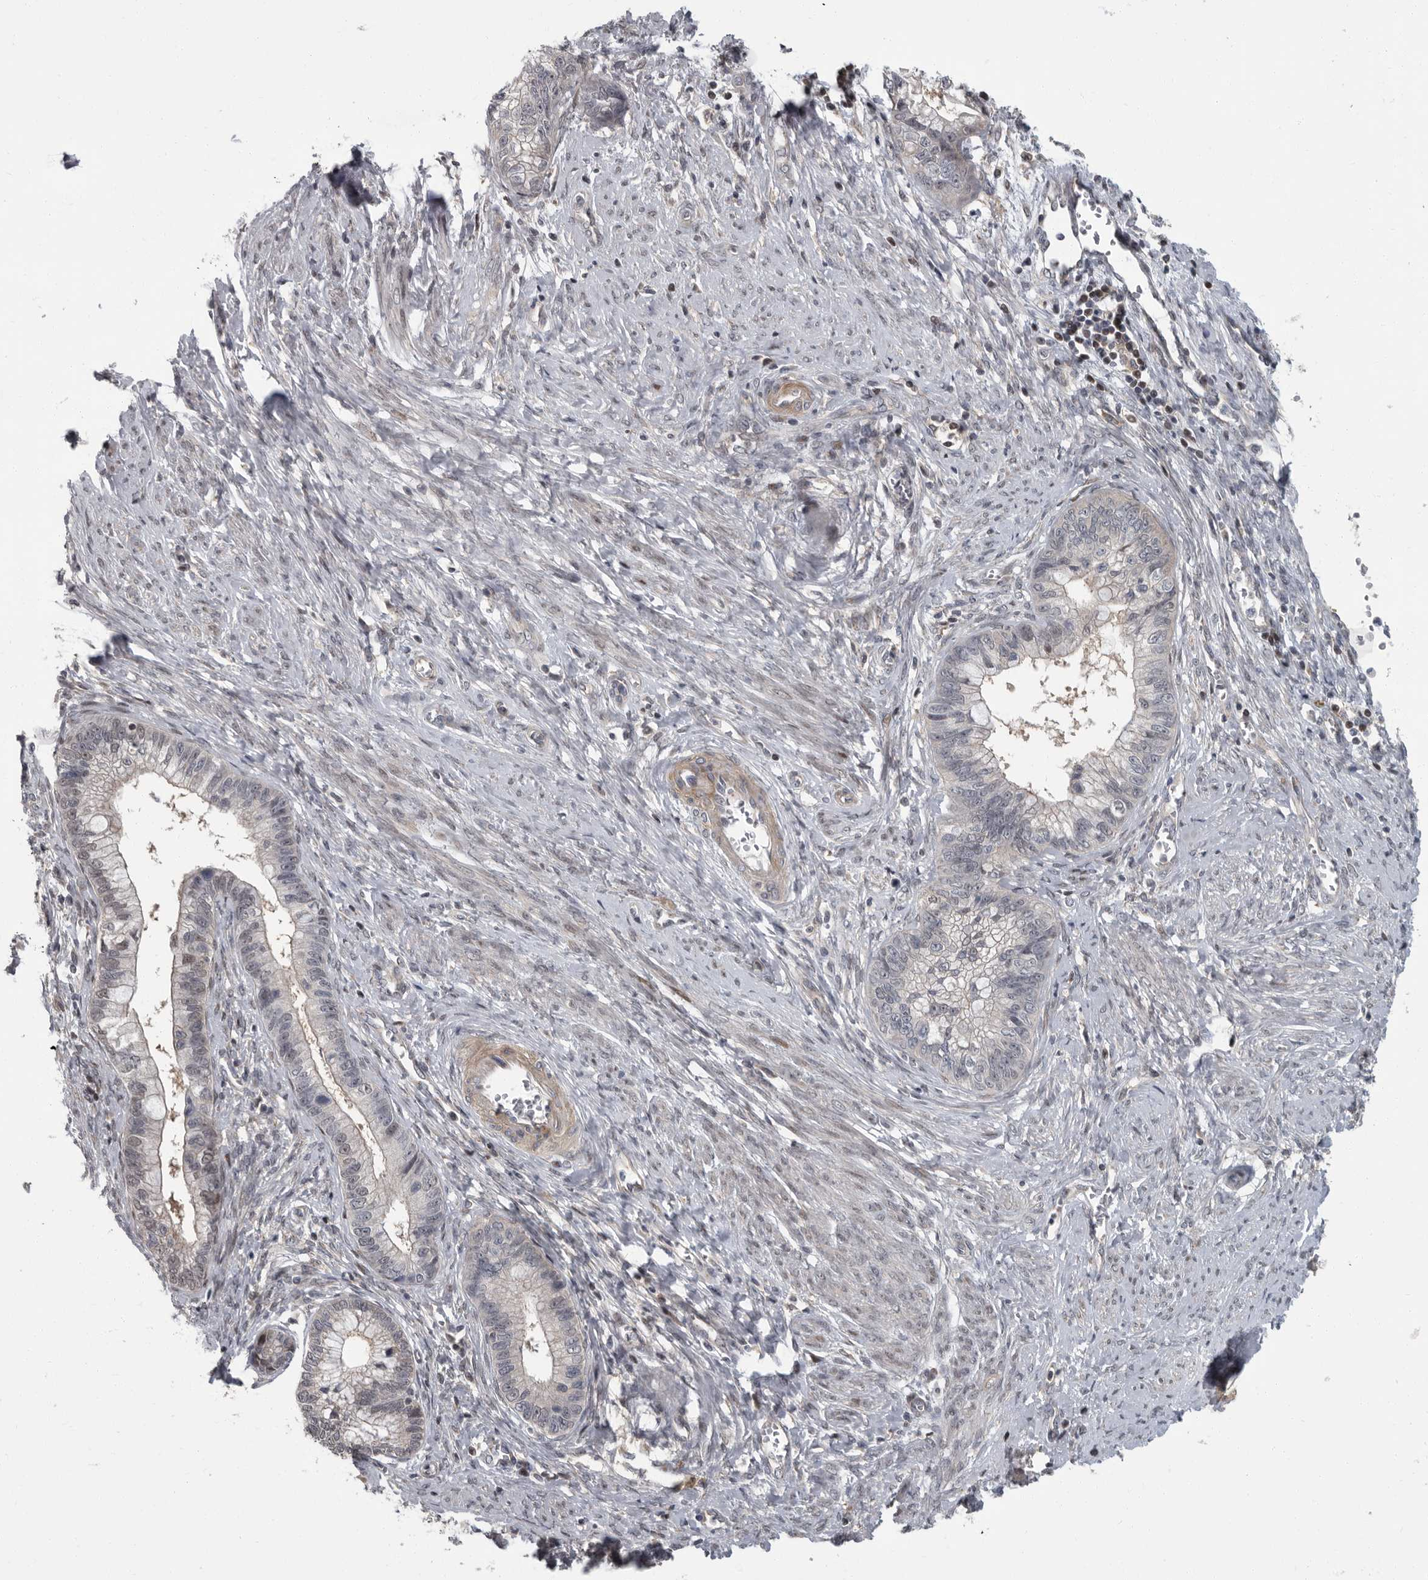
{"staining": {"intensity": "negative", "quantity": "none", "location": "none"}, "tissue": "cervical cancer", "cell_type": "Tumor cells", "image_type": "cancer", "snomed": [{"axis": "morphology", "description": "Adenocarcinoma, NOS"}, {"axis": "topography", "description": "Cervix"}], "caption": "There is no significant staining in tumor cells of adenocarcinoma (cervical). The staining is performed using DAB brown chromogen with nuclei counter-stained in using hematoxylin.", "gene": "PDE7A", "patient": {"sex": "female", "age": 44}}